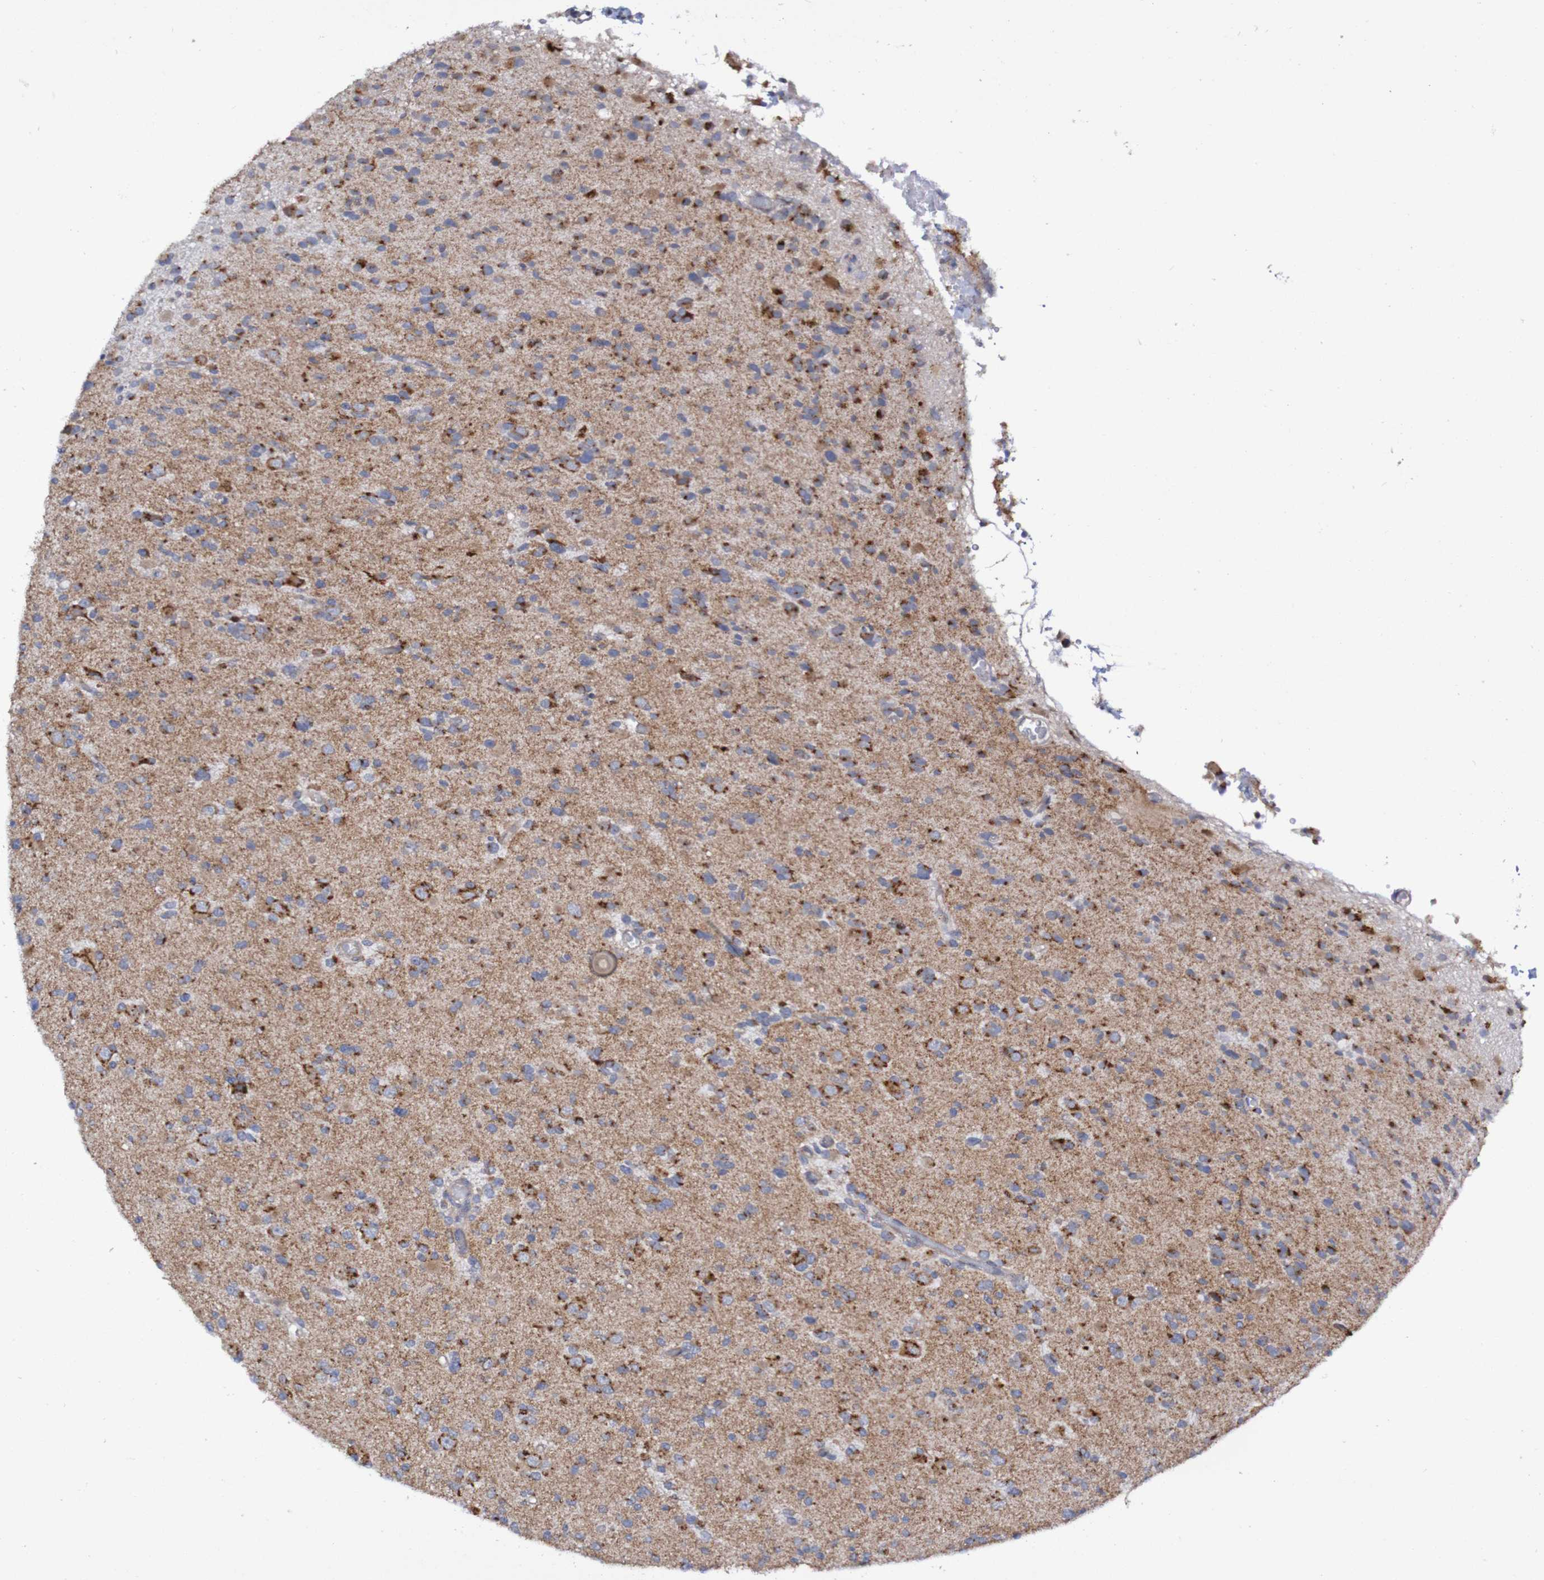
{"staining": {"intensity": "strong", "quantity": ">75%", "location": "cytoplasmic/membranous"}, "tissue": "glioma", "cell_type": "Tumor cells", "image_type": "cancer", "snomed": [{"axis": "morphology", "description": "Glioma, malignant, Low grade"}, {"axis": "topography", "description": "Brain"}], "caption": "Immunohistochemistry (IHC) photomicrograph of glioma stained for a protein (brown), which reveals high levels of strong cytoplasmic/membranous expression in about >75% of tumor cells.", "gene": "LMBRD2", "patient": {"sex": "female", "age": 22}}